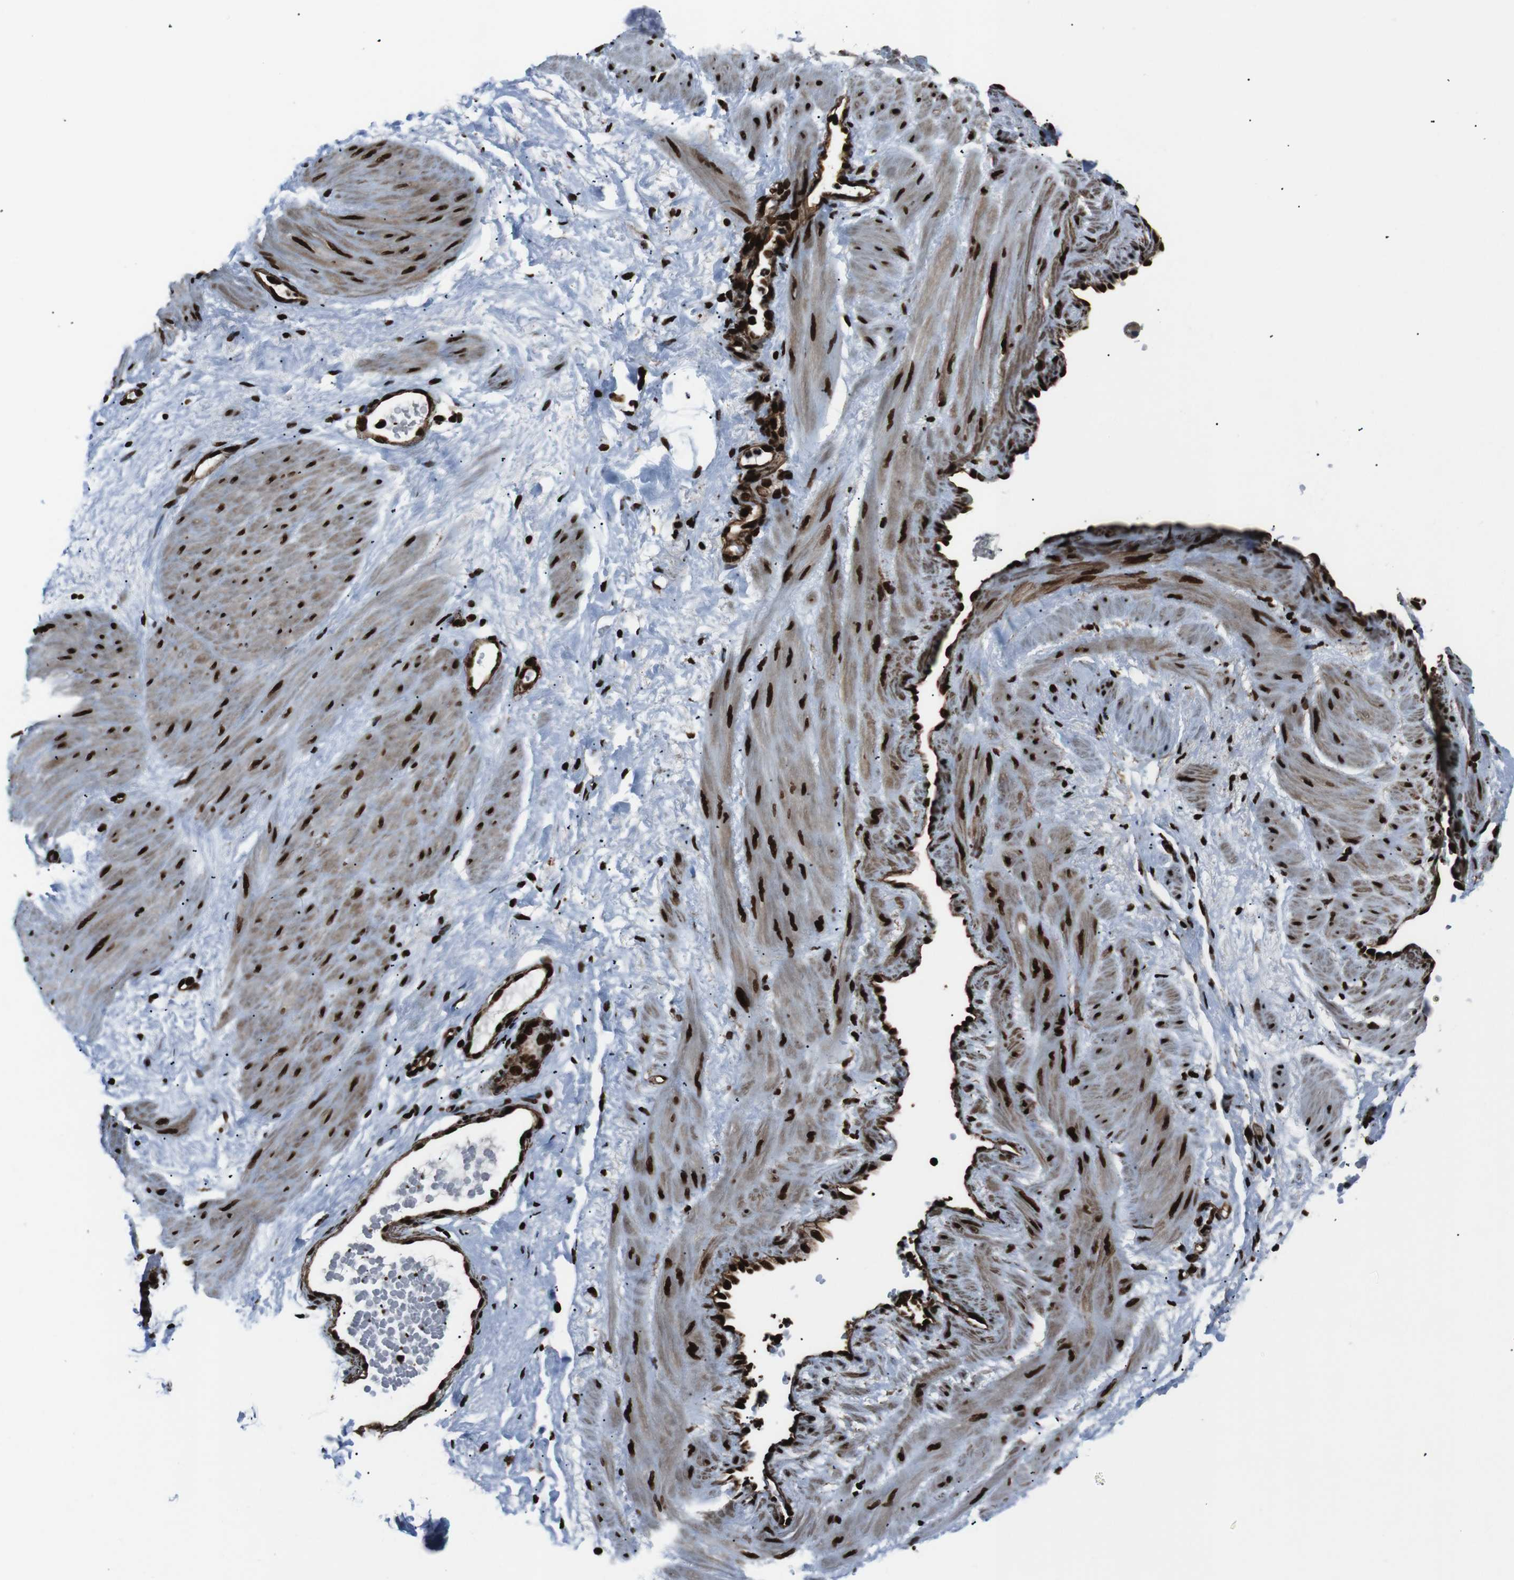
{"staining": {"intensity": "strong", "quantity": ">75%", "location": "nuclear"}, "tissue": "adipose tissue", "cell_type": "Adipocytes", "image_type": "normal", "snomed": [{"axis": "morphology", "description": "Normal tissue, NOS"}, {"axis": "topography", "description": "Soft tissue"}, {"axis": "topography", "description": "Vascular tissue"}], "caption": "Protein analysis of benign adipose tissue displays strong nuclear positivity in approximately >75% of adipocytes.", "gene": "HNRNPU", "patient": {"sex": "female", "age": 35}}